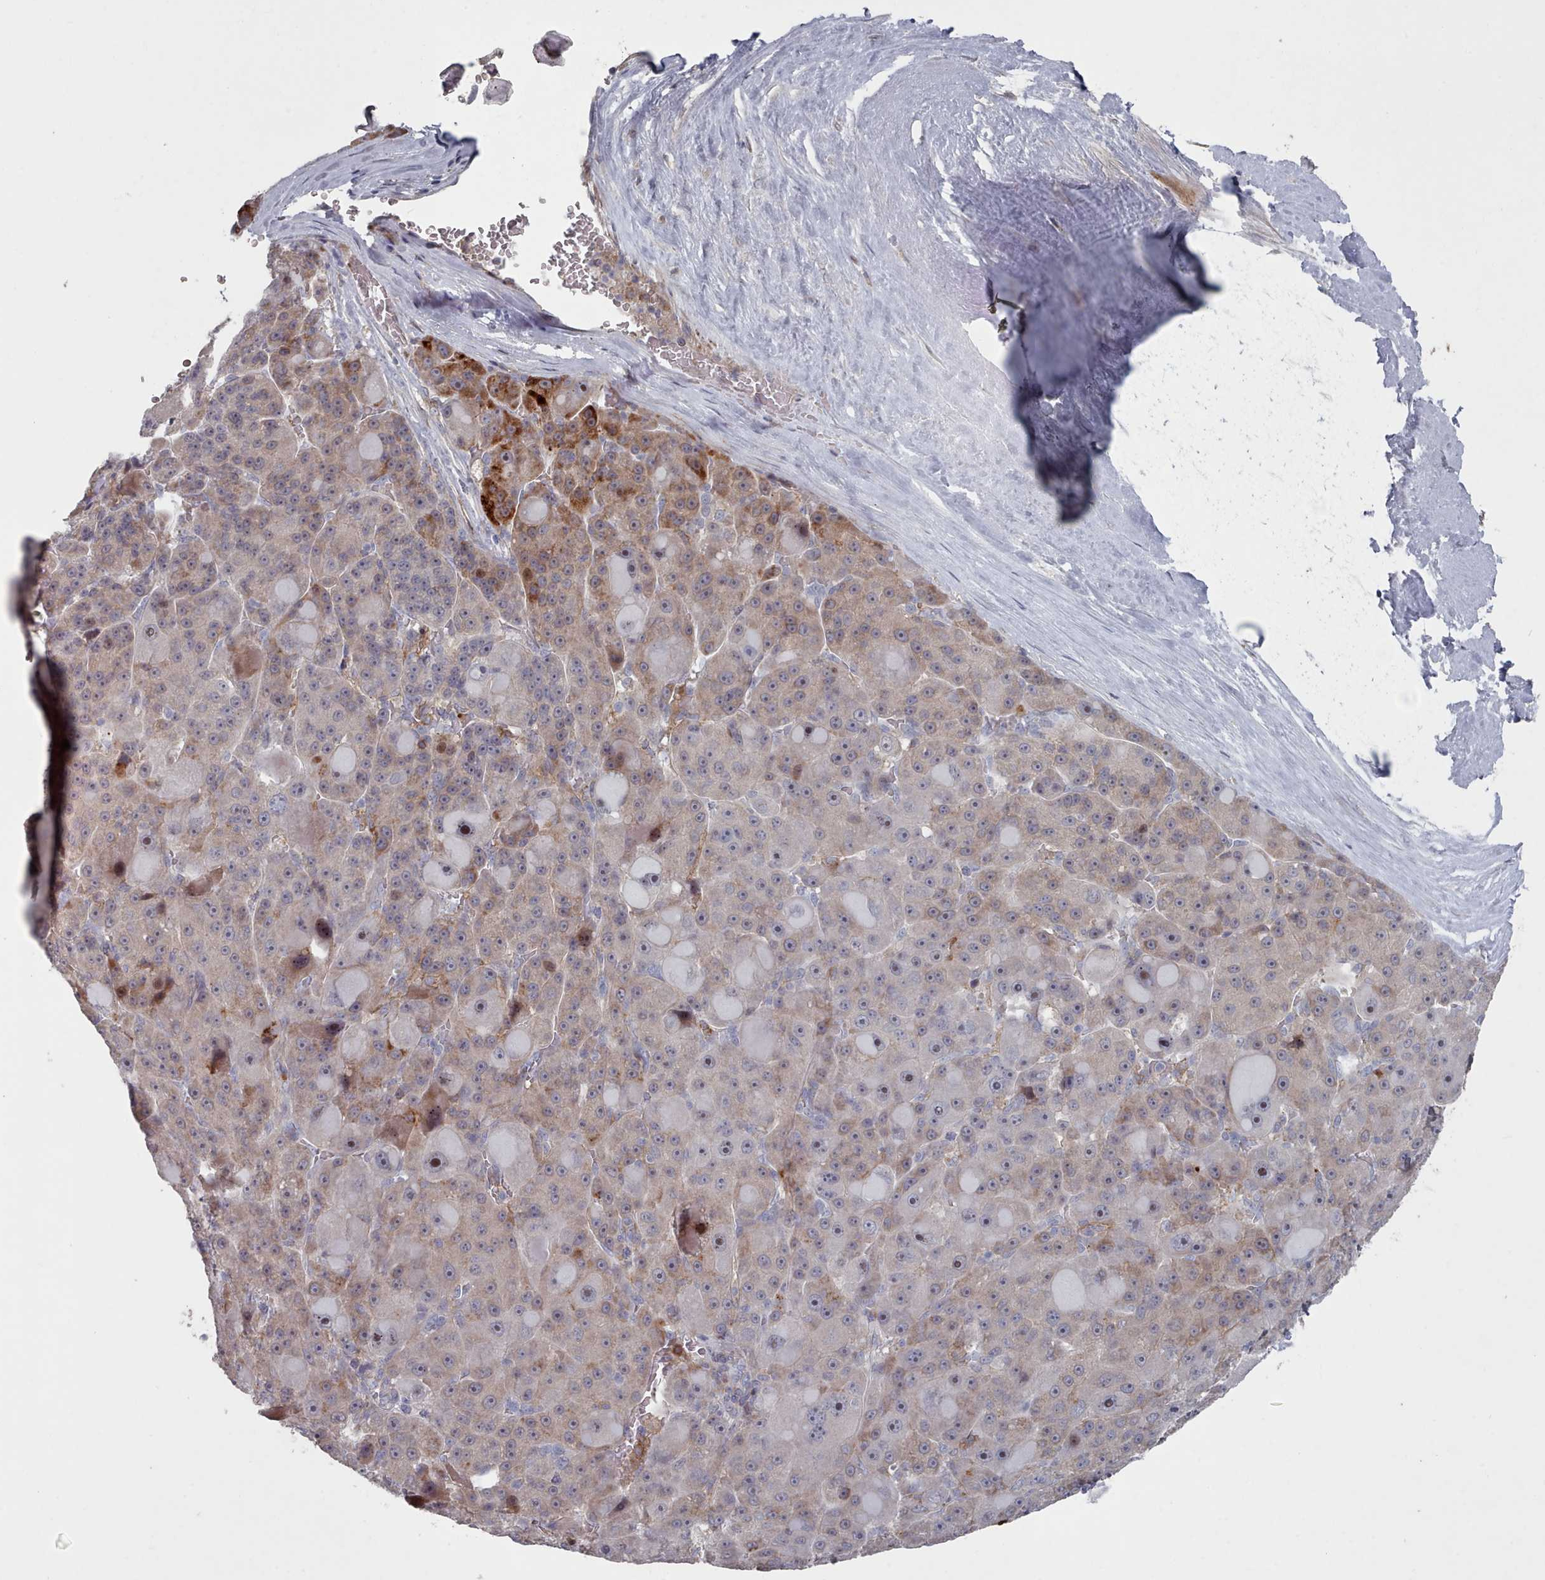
{"staining": {"intensity": "strong", "quantity": "<25%", "location": "cytoplasmic/membranous"}, "tissue": "liver cancer", "cell_type": "Tumor cells", "image_type": "cancer", "snomed": [{"axis": "morphology", "description": "Carcinoma, Hepatocellular, NOS"}, {"axis": "topography", "description": "Liver"}], "caption": "Immunohistochemistry (IHC) image of neoplastic tissue: hepatocellular carcinoma (liver) stained using IHC shows medium levels of strong protein expression localized specifically in the cytoplasmic/membranous of tumor cells, appearing as a cytoplasmic/membranous brown color.", "gene": "COL8A2", "patient": {"sex": "male", "age": 76}}